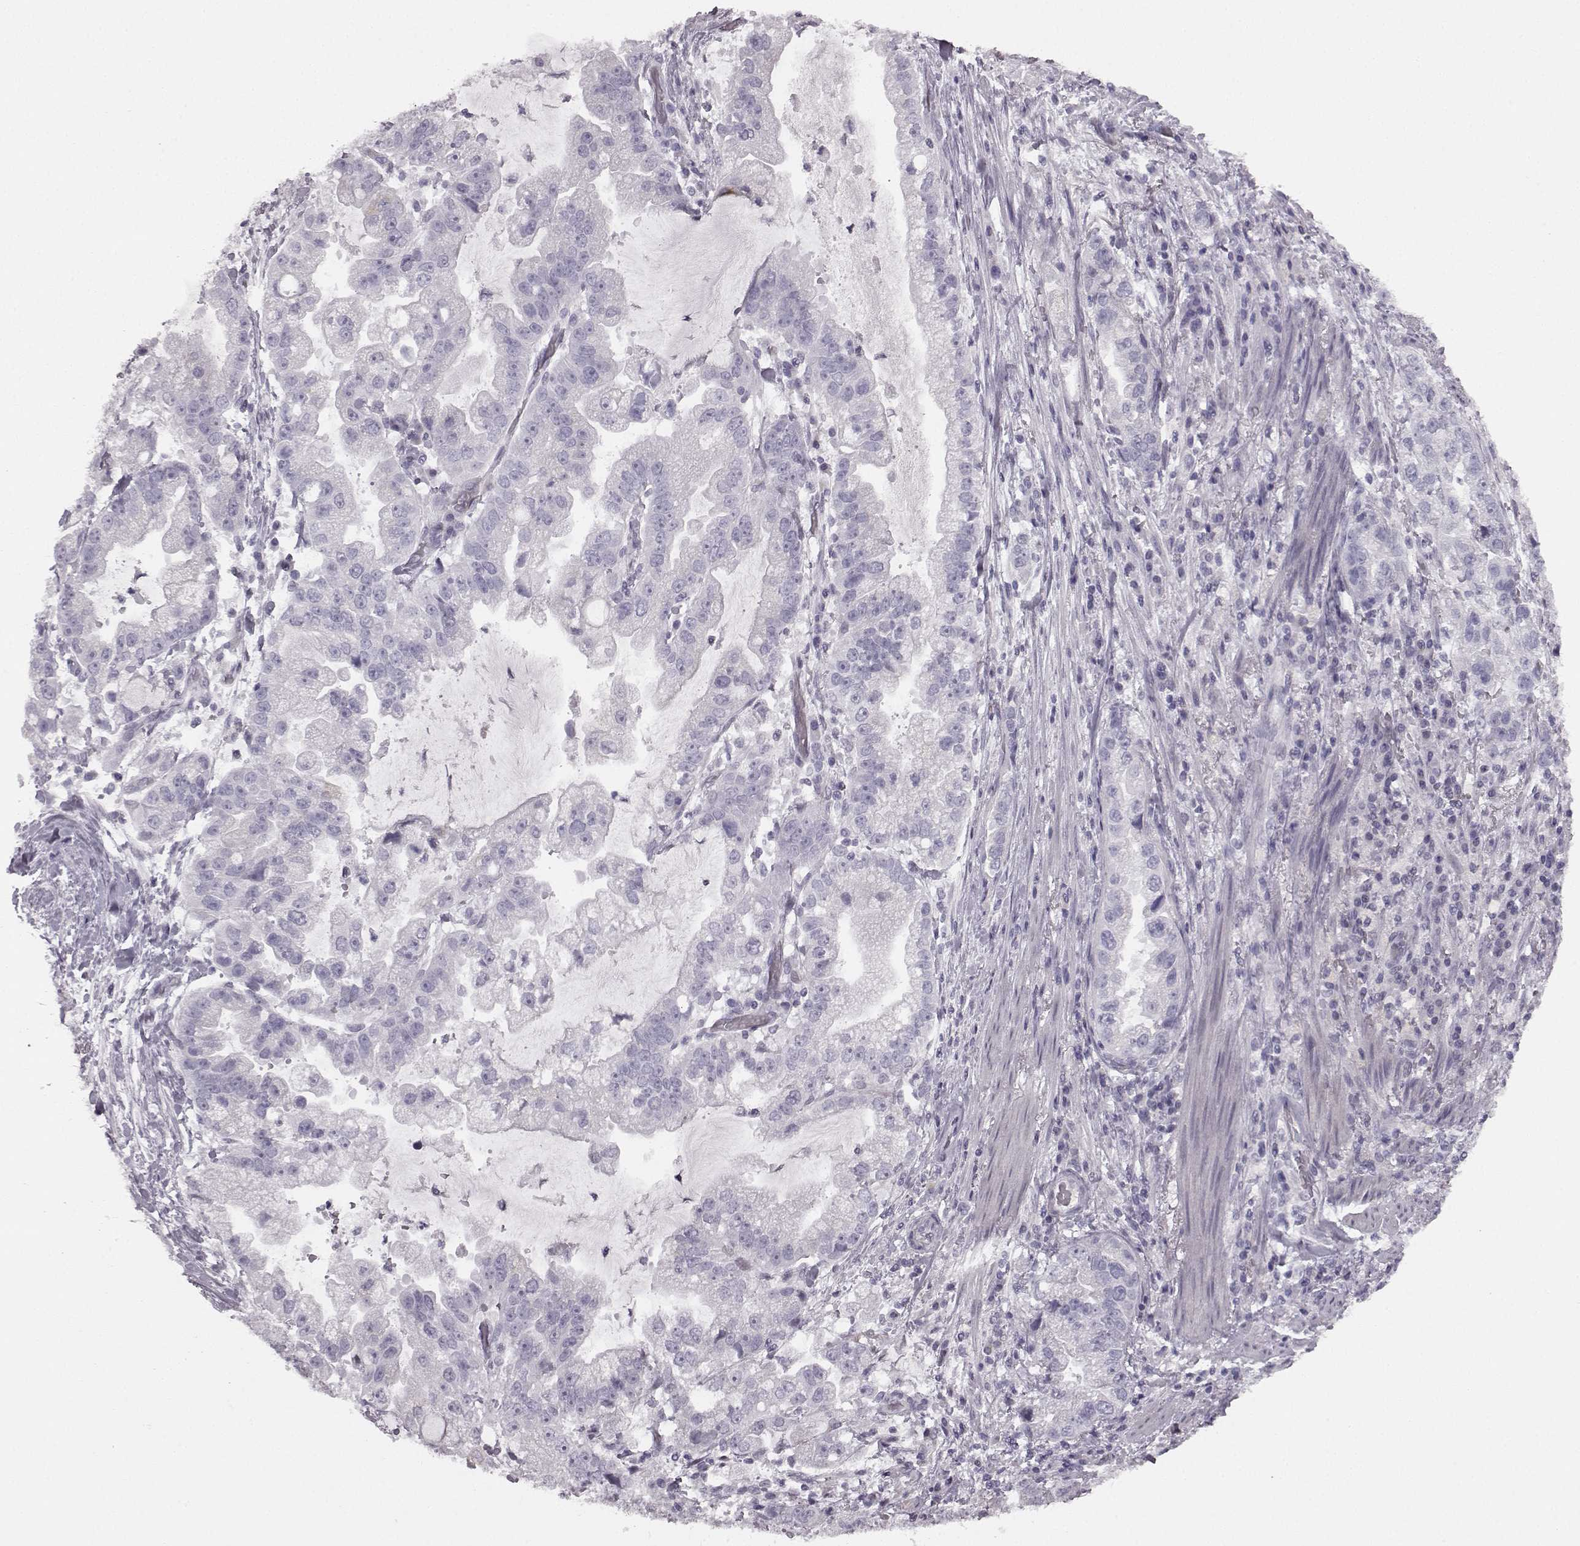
{"staining": {"intensity": "negative", "quantity": "none", "location": "none"}, "tissue": "stomach cancer", "cell_type": "Tumor cells", "image_type": "cancer", "snomed": [{"axis": "morphology", "description": "Adenocarcinoma, NOS"}, {"axis": "topography", "description": "Stomach"}], "caption": "Immunohistochemical staining of adenocarcinoma (stomach) reveals no significant staining in tumor cells.", "gene": "SEMG2", "patient": {"sex": "male", "age": 59}}